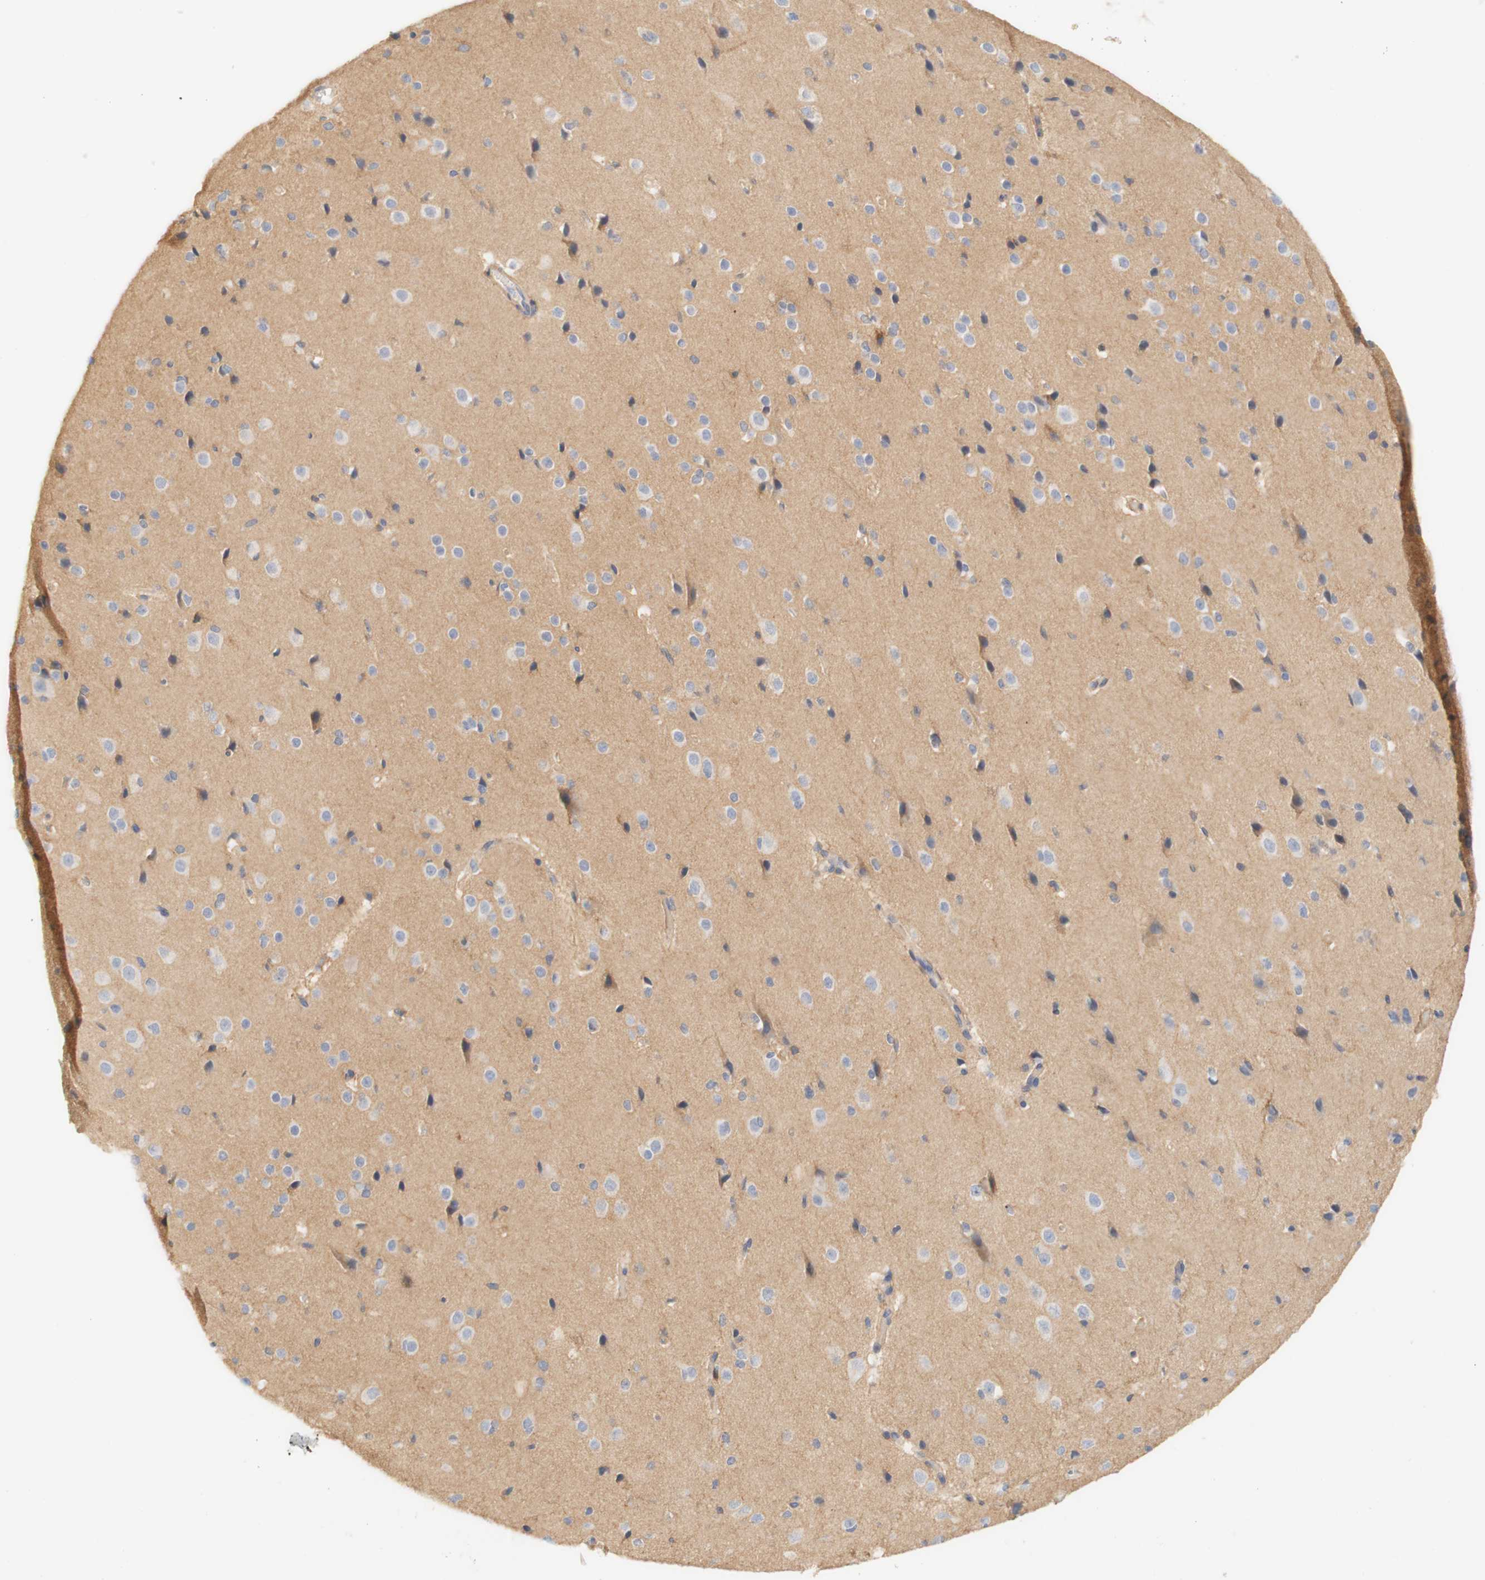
{"staining": {"intensity": "moderate", "quantity": "25%-75%", "location": "cytoplasmic/membranous"}, "tissue": "cerebral cortex", "cell_type": "Endothelial cells", "image_type": "normal", "snomed": [{"axis": "morphology", "description": "Normal tissue, NOS"}, {"axis": "morphology", "description": "Developmental malformation"}, {"axis": "topography", "description": "Cerebral cortex"}], "caption": "IHC micrograph of normal cerebral cortex stained for a protein (brown), which shows medium levels of moderate cytoplasmic/membranous positivity in approximately 25%-75% of endothelial cells.", "gene": "PCDH7", "patient": {"sex": "female", "age": 30}}